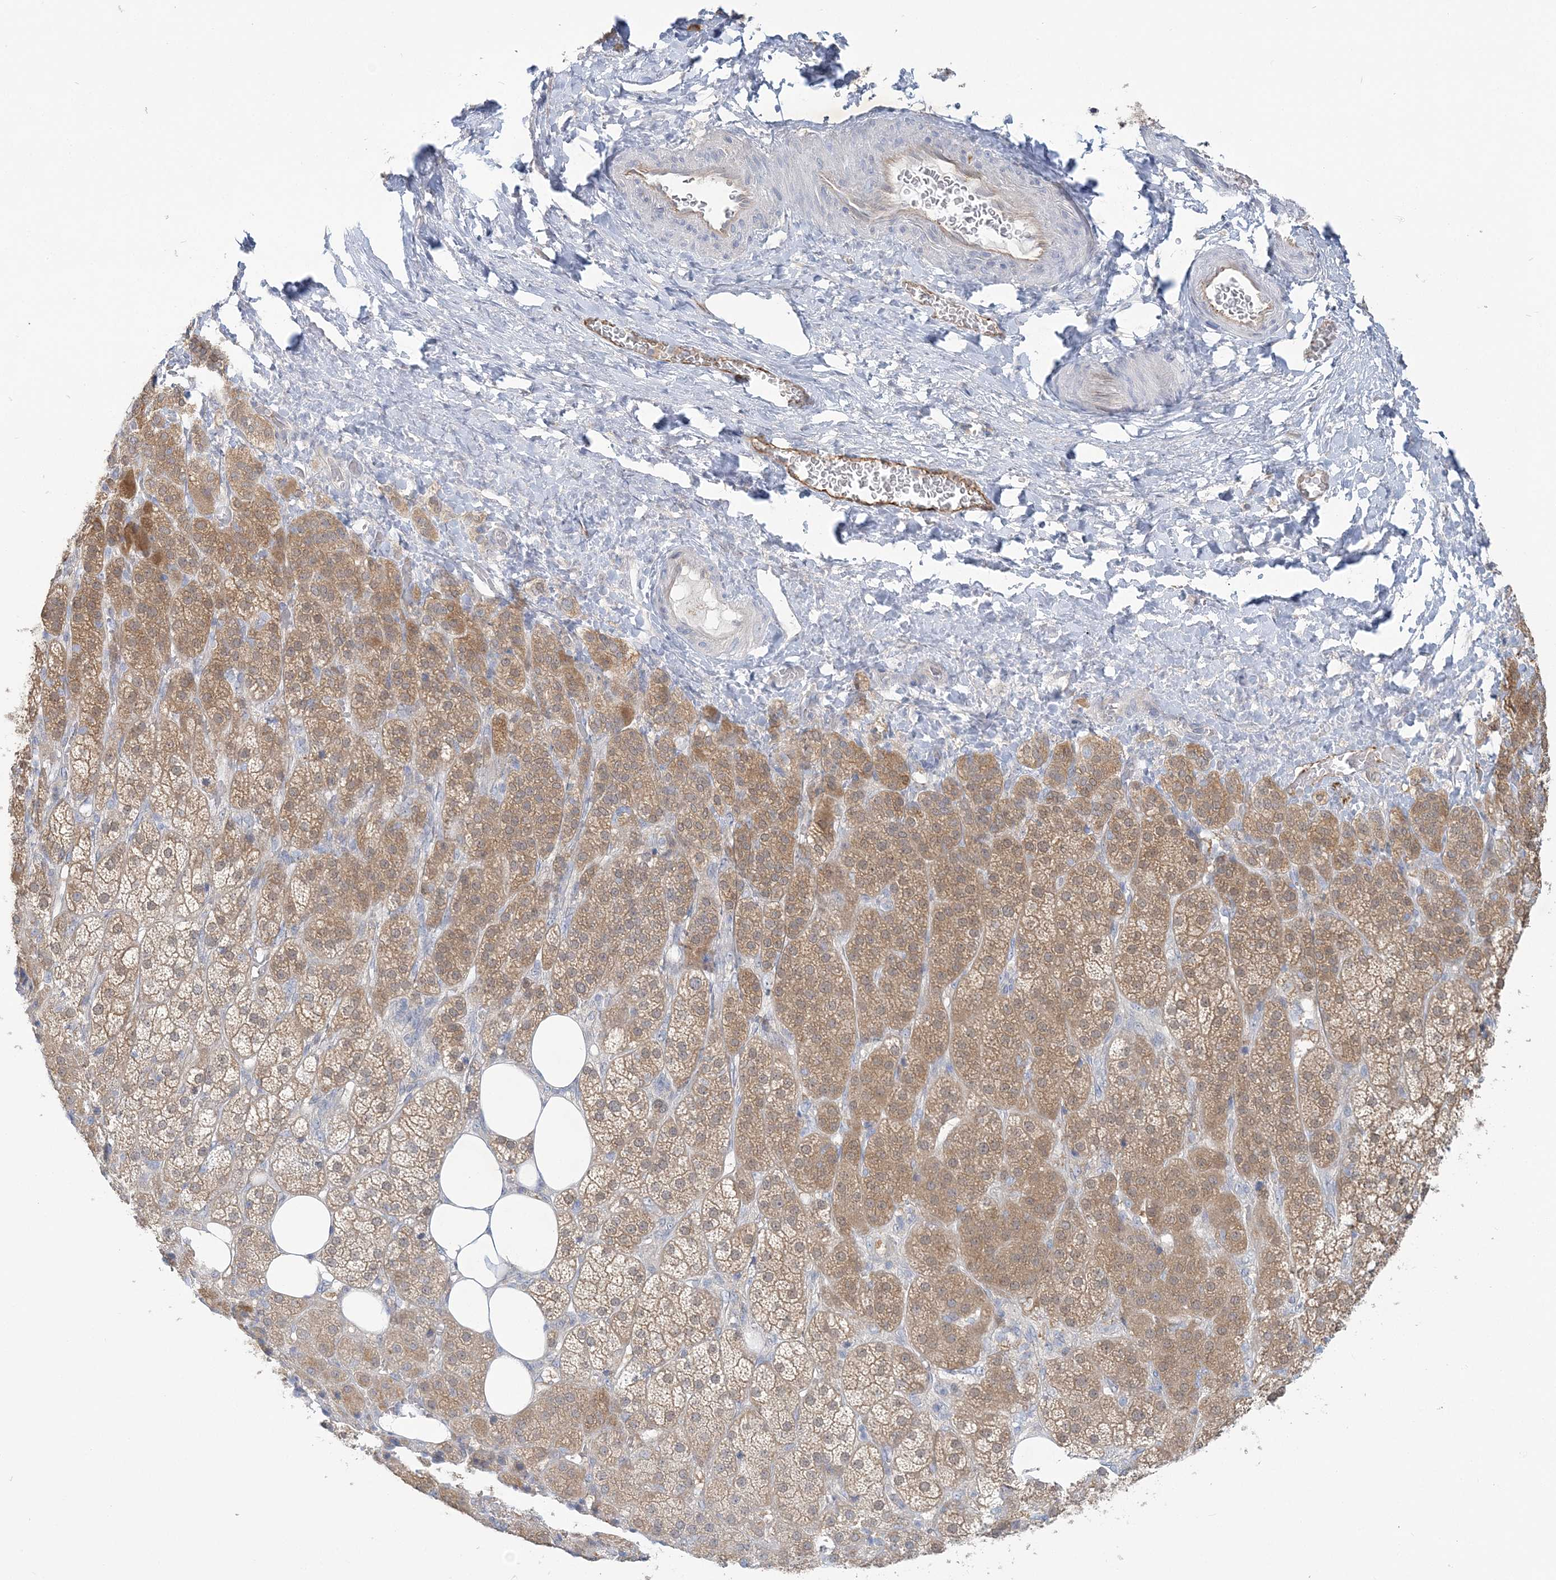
{"staining": {"intensity": "moderate", "quantity": "25%-75%", "location": "cytoplasmic/membranous"}, "tissue": "adrenal gland", "cell_type": "Glandular cells", "image_type": "normal", "snomed": [{"axis": "morphology", "description": "Normal tissue, NOS"}, {"axis": "topography", "description": "Adrenal gland"}], "caption": "Moderate cytoplasmic/membranous positivity for a protein is seen in approximately 25%-75% of glandular cells of normal adrenal gland using immunohistochemistry.", "gene": "INPP1", "patient": {"sex": "female", "age": 57}}